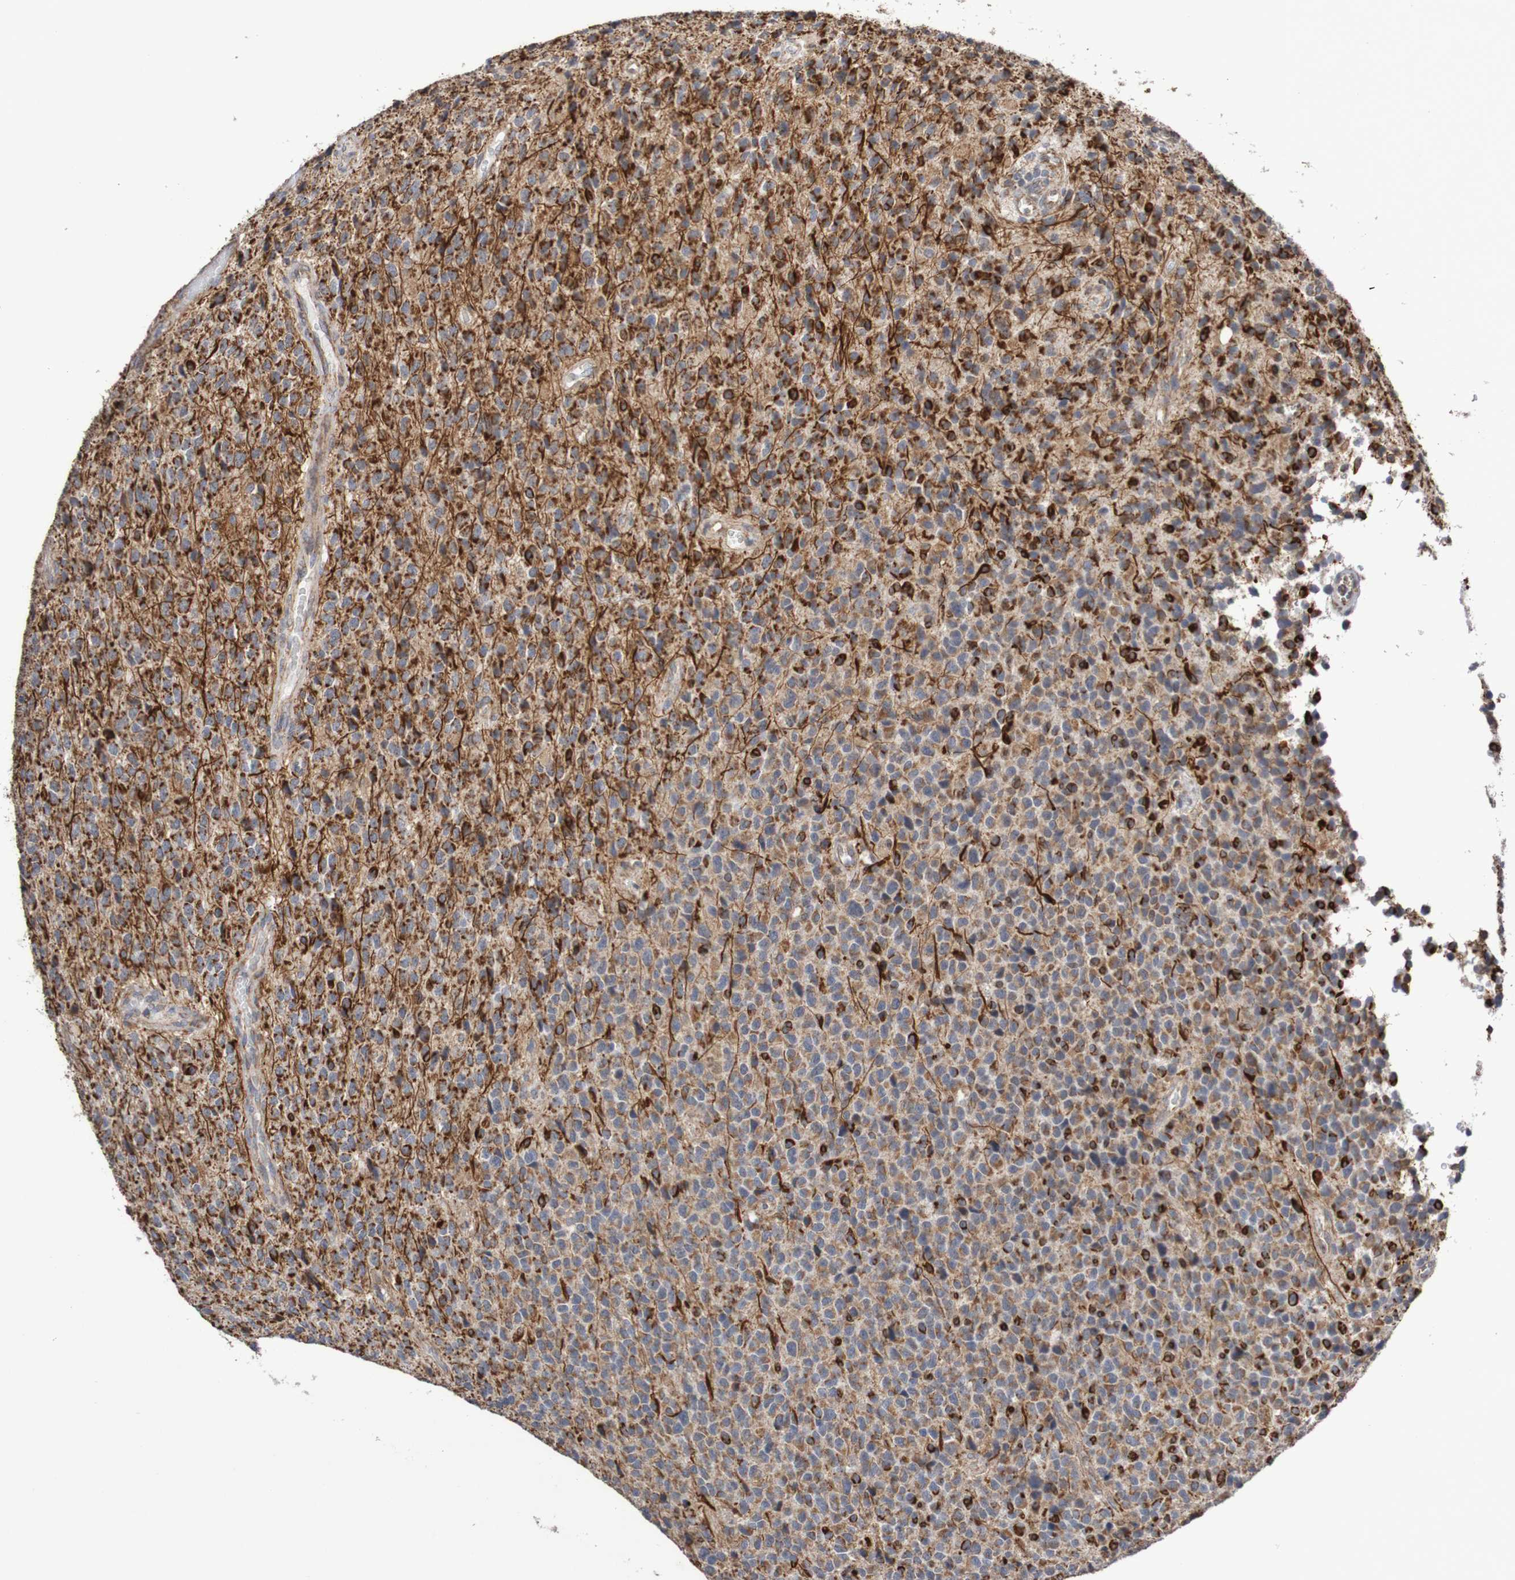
{"staining": {"intensity": "strong", "quantity": "25%-75%", "location": "cytoplasmic/membranous"}, "tissue": "glioma", "cell_type": "Tumor cells", "image_type": "cancer", "snomed": [{"axis": "morphology", "description": "Glioma, malignant, High grade"}, {"axis": "topography", "description": "pancreas cauda"}], "caption": "Strong cytoplasmic/membranous positivity is present in approximately 25%-75% of tumor cells in malignant high-grade glioma. (DAB (3,3'-diaminobenzidine) IHC with brightfield microscopy, high magnification).", "gene": "DVL1", "patient": {"sex": "male", "age": 60}}